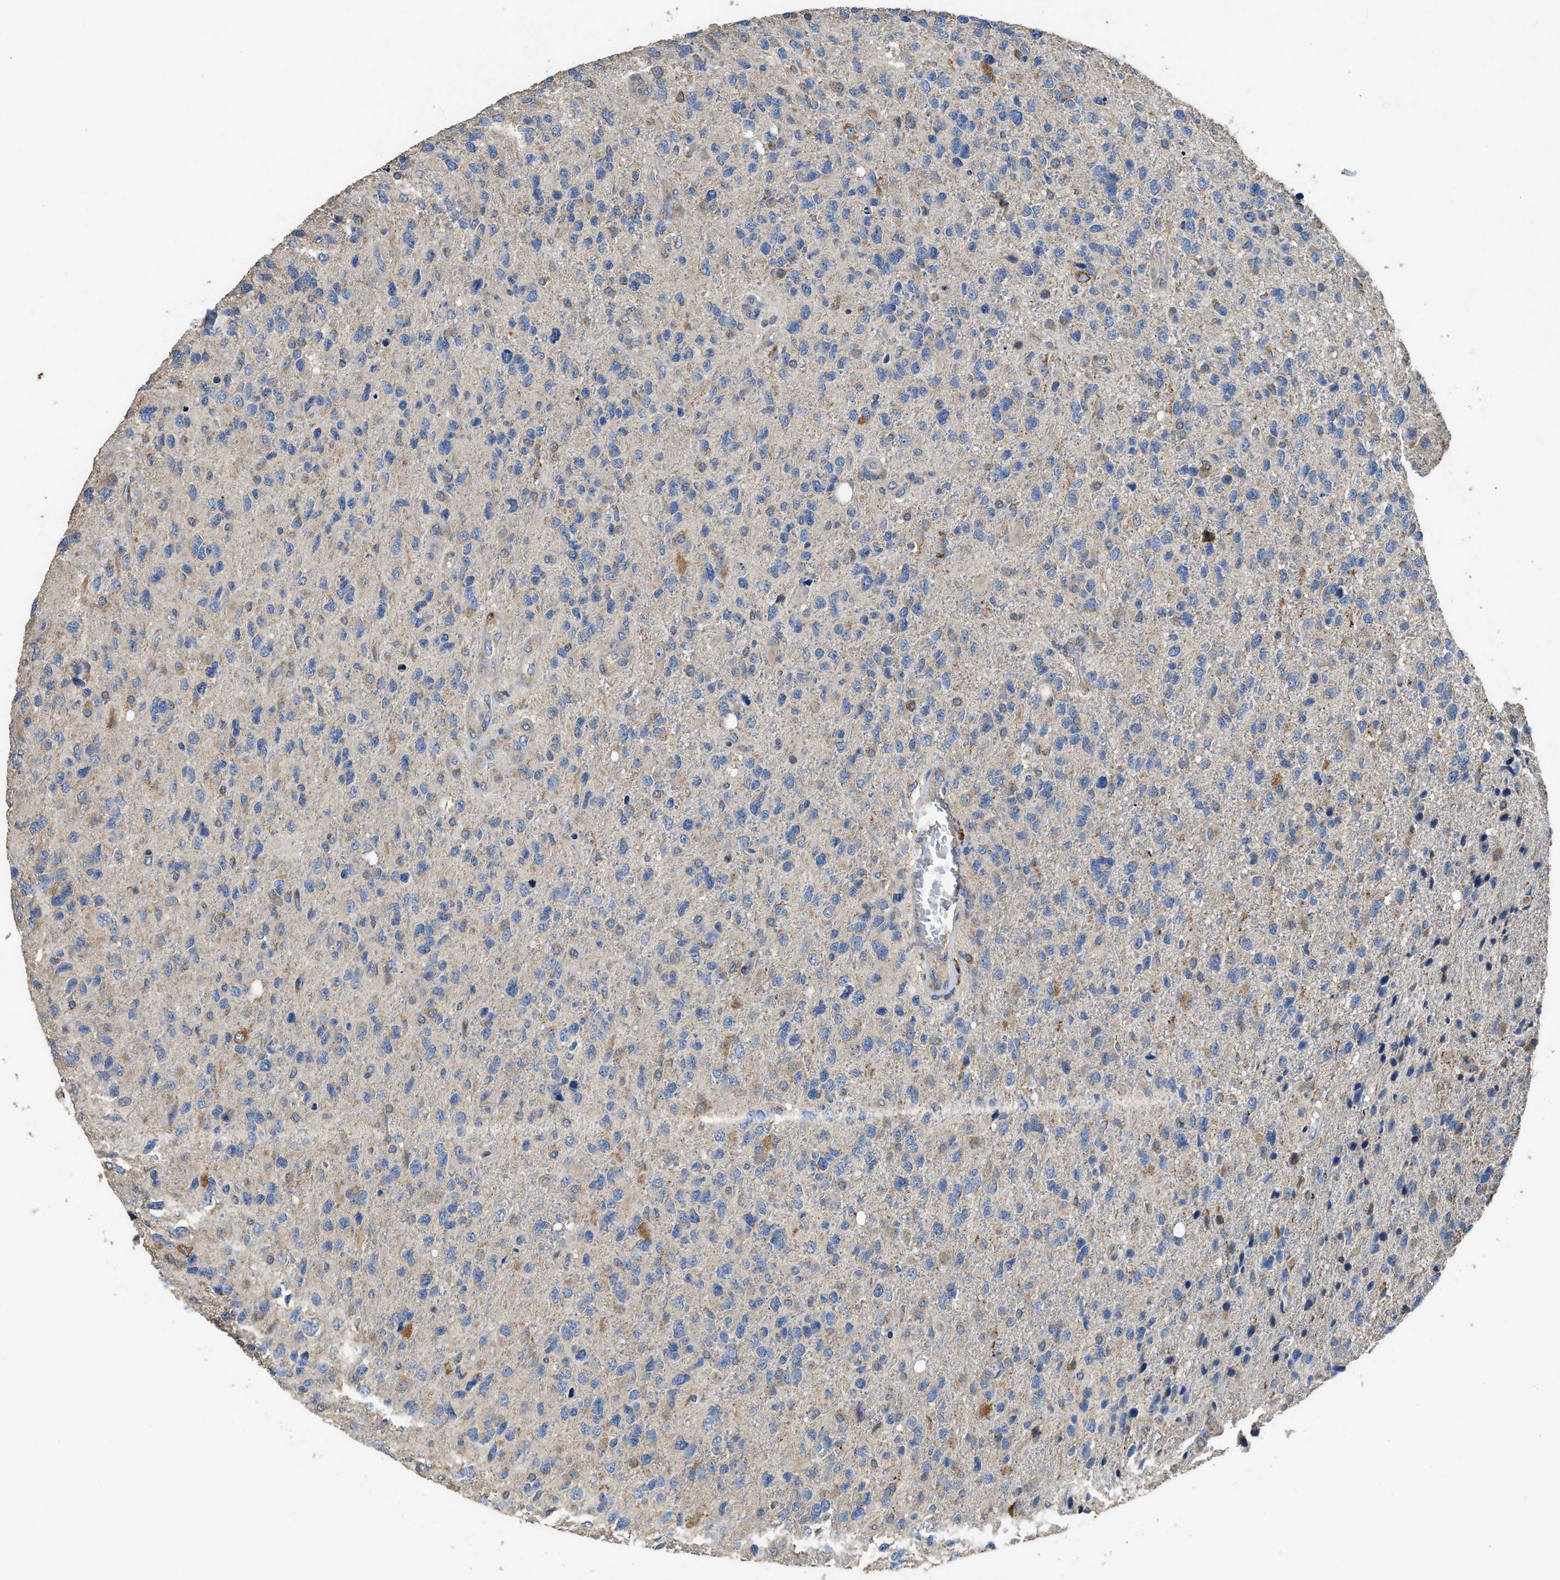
{"staining": {"intensity": "weak", "quantity": "<25%", "location": "cytoplasmic/membranous"}, "tissue": "glioma", "cell_type": "Tumor cells", "image_type": "cancer", "snomed": [{"axis": "morphology", "description": "Glioma, malignant, High grade"}, {"axis": "topography", "description": "Brain"}], "caption": "A high-resolution micrograph shows immunohistochemistry (IHC) staining of malignant glioma (high-grade), which demonstrates no significant staining in tumor cells.", "gene": "TMEM150A", "patient": {"sex": "female", "age": 58}}